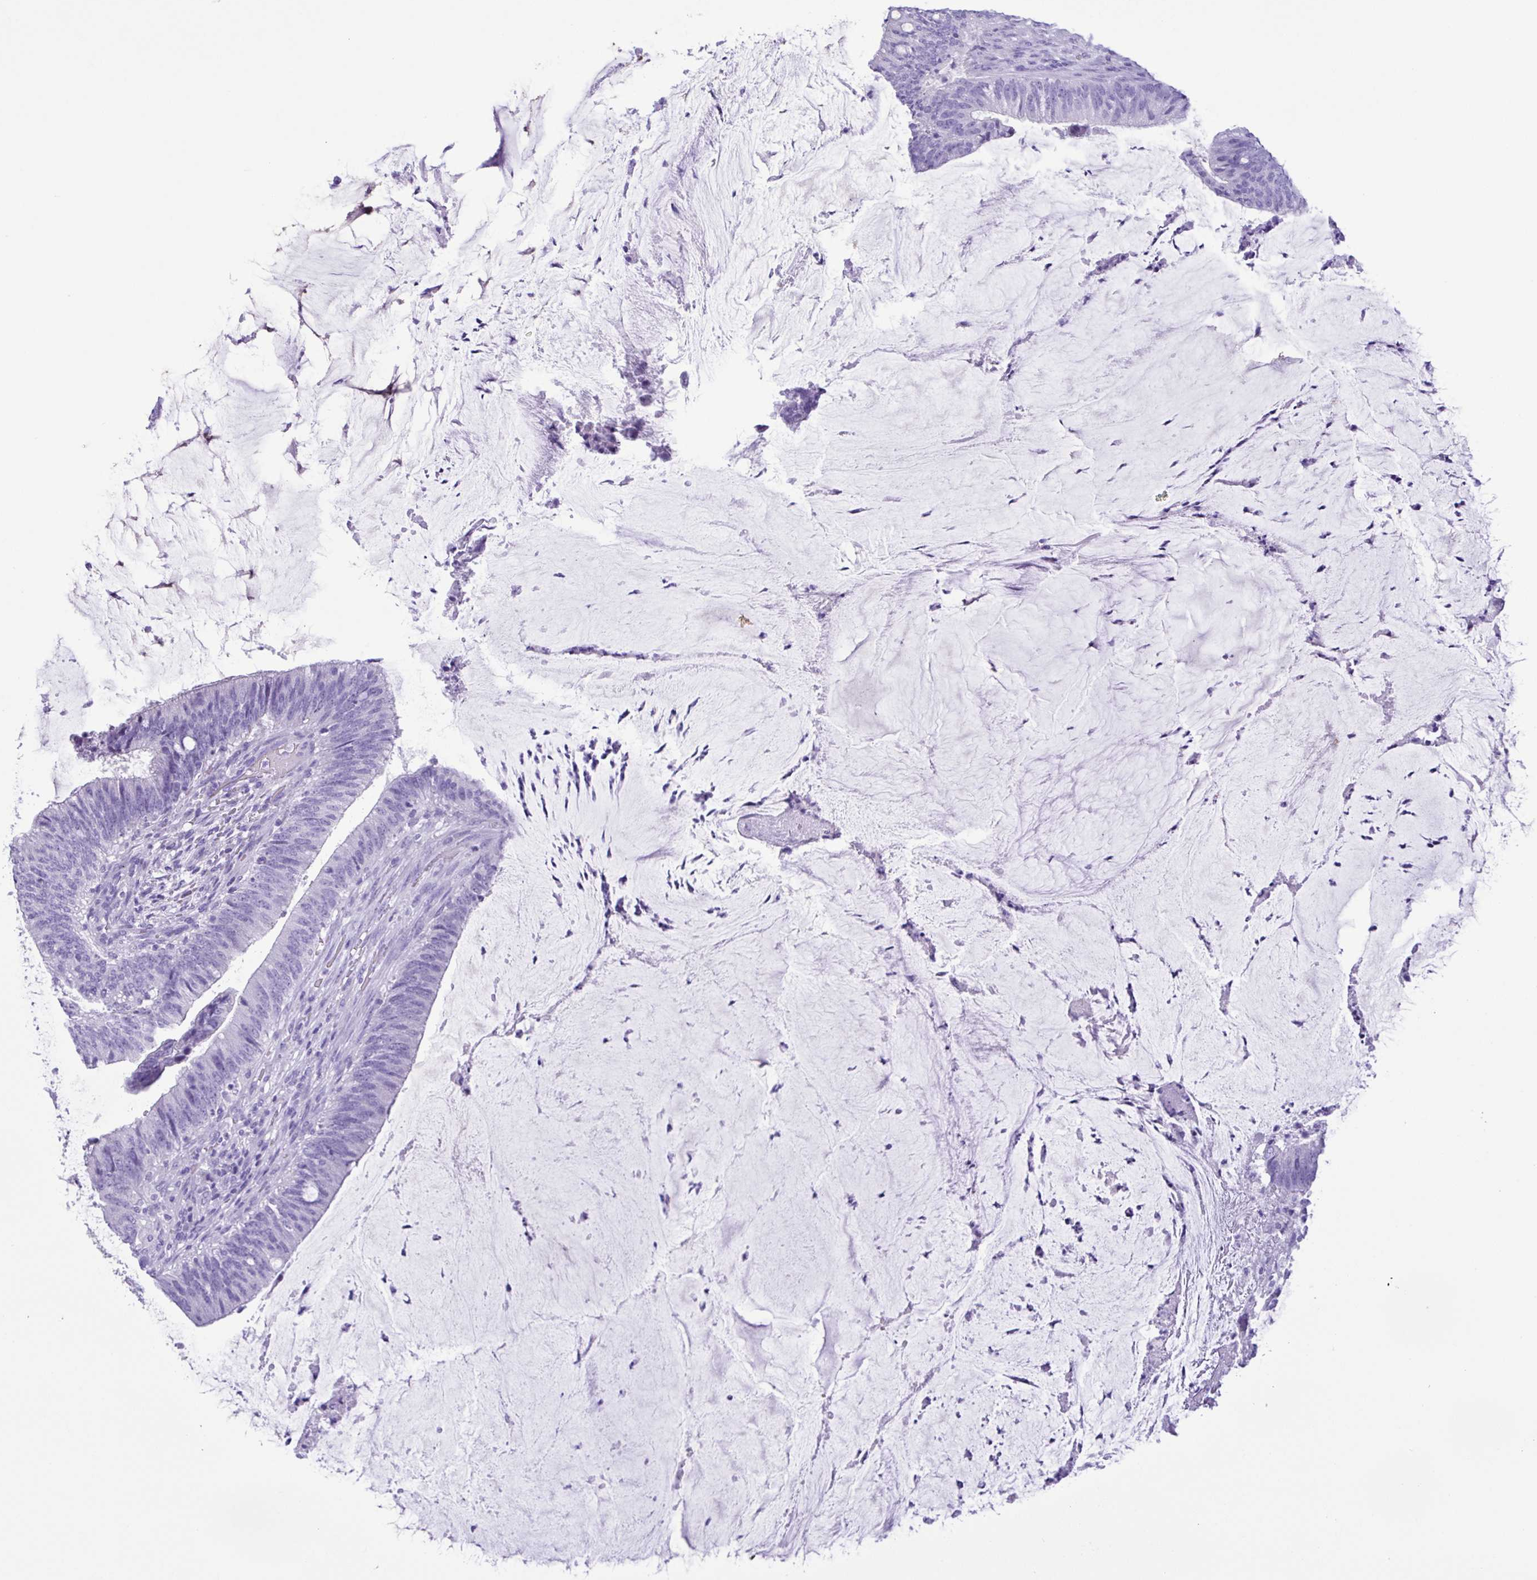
{"staining": {"intensity": "negative", "quantity": "none", "location": "none"}, "tissue": "colorectal cancer", "cell_type": "Tumor cells", "image_type": "cancer", "snomed": [{"axis": "morphology", "description": "Adenocarcinoma, NOS"}, {"axis": "topography", "description": "Colon"}], "caption": "Tumor cells show no significant expression in colorectal cancer.", "gene": "OVGP1", "patient": {"sex": "female", "age": 43}}